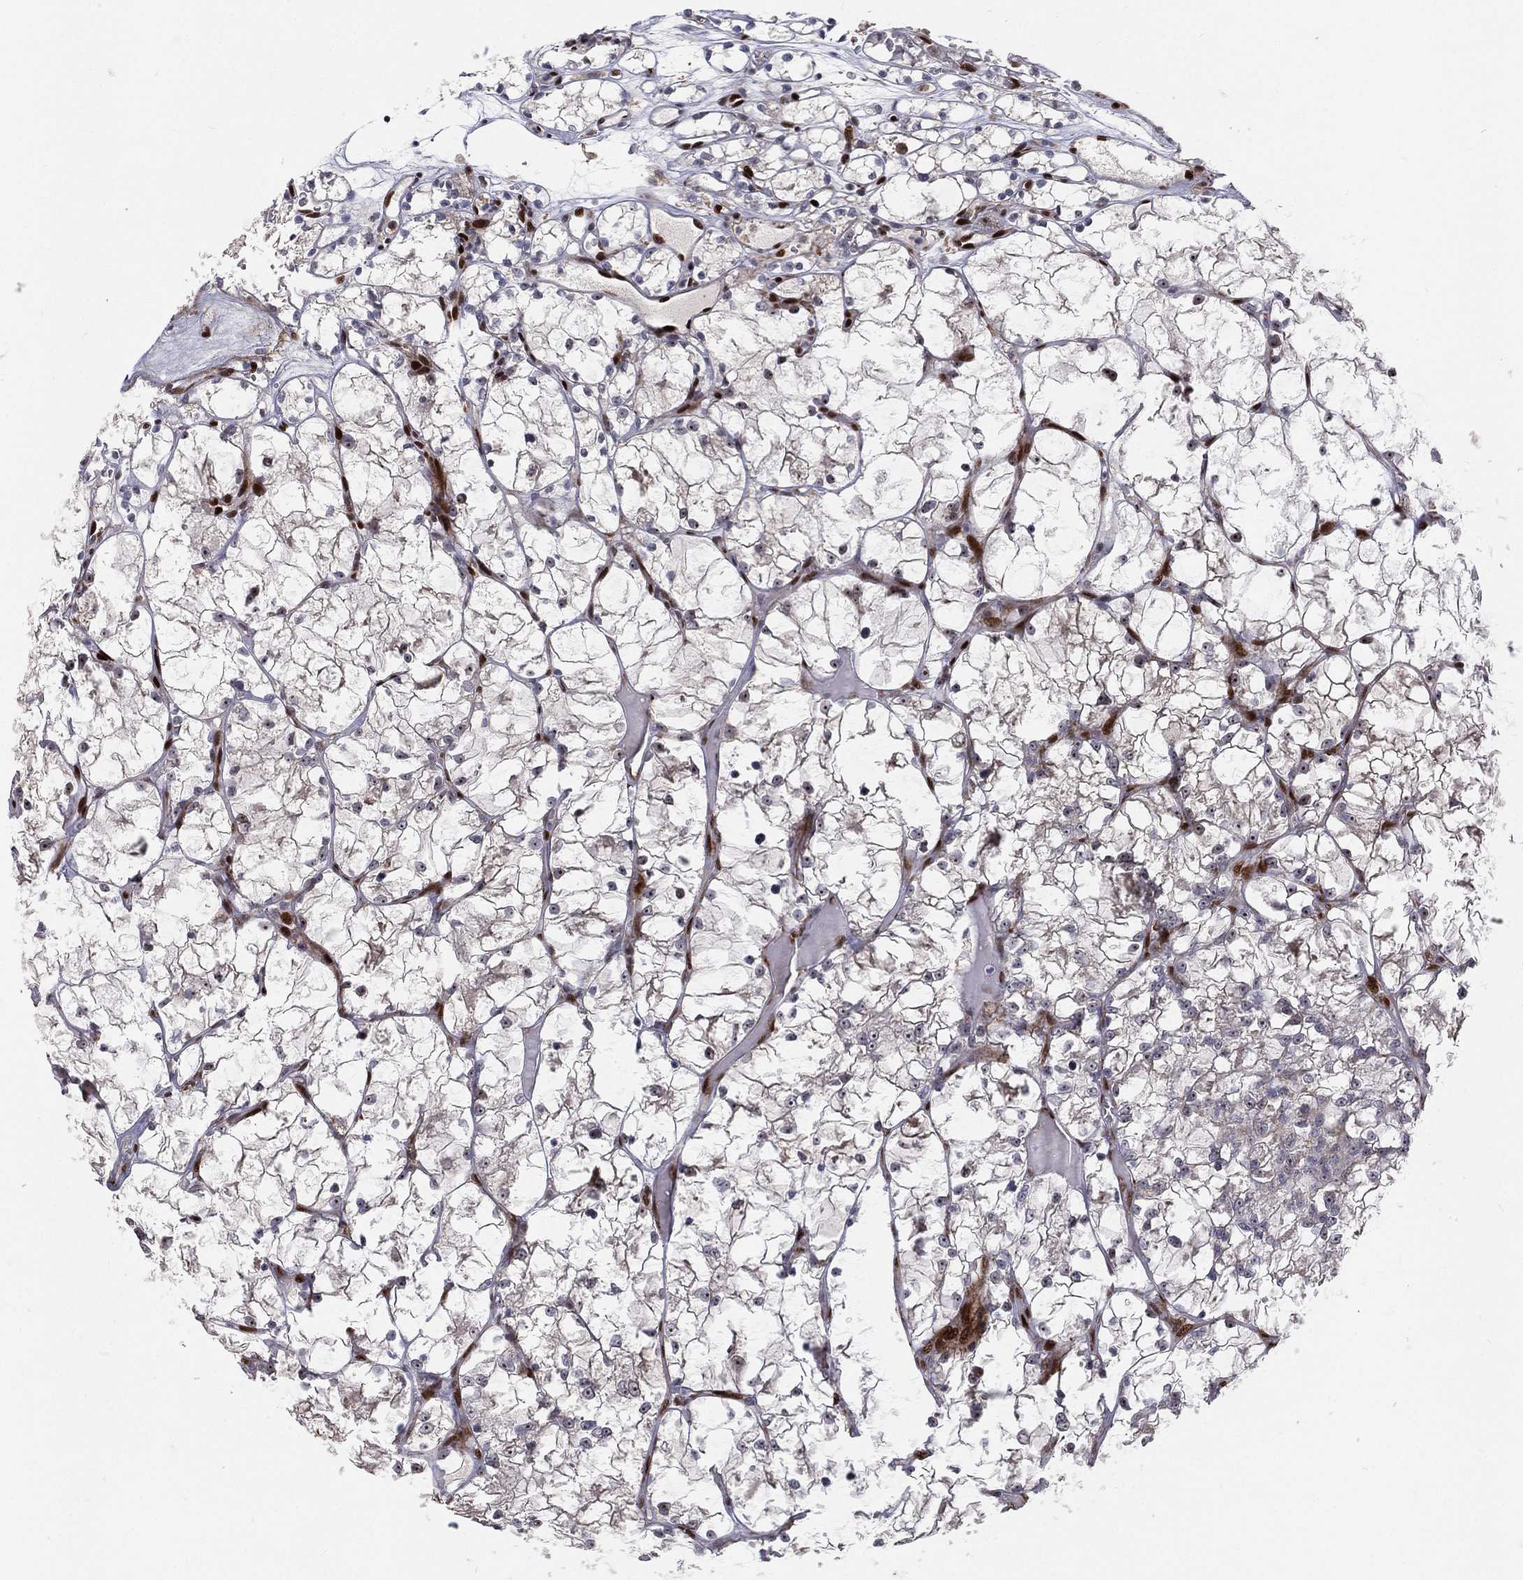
{"staining": {"intensity": "negative", "quantity": "none", "location": "none"}, "tissue": "renal cancer", "cell_type": "Tumor cells", "image_type": "cancer", "snomed": [{"axis": "morphology", "description": "Adenocarcinoma, NOS"}, {"axis": "topography", "description": "Kidney"}], "caption": "The image demonstrates no significant staining in tumor cells of renal cancer (adenocarcinoma). (DAB IHC, high magnification).", "gene": "ZEB1", "patient": {"sex": "female", "age": 69}}